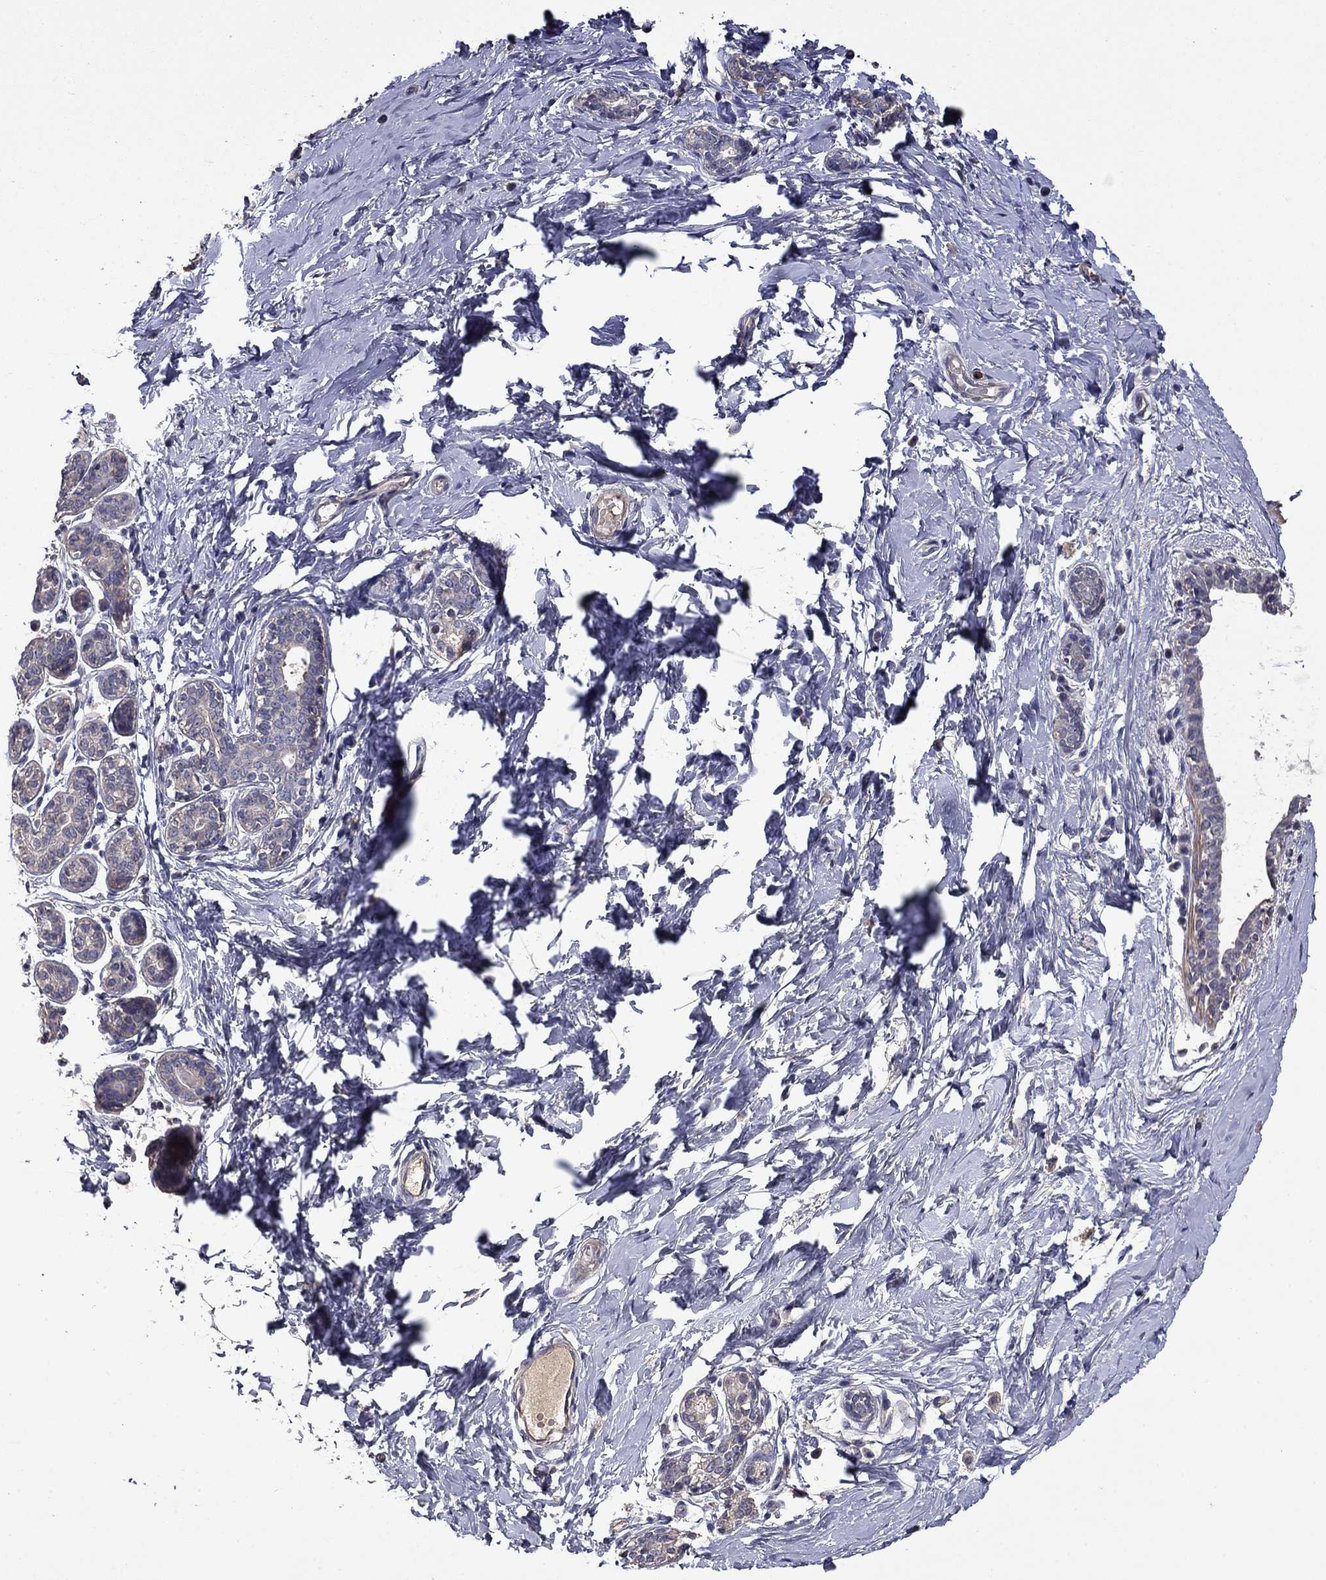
{"staining": {"intensity": "negative", "quantity": "none", "location": "none"}, "tissue": "breast", "cell_type": "Glandular cells", "image_type": "normal", "snomed": [{"axis": "morphology", "description": "Normal tissue, NOS"}, {"axis": "topography", "description": "Breast"}], "caption": "Immunohistochemistry (IHC) image of unremarkable breast: human breast stained with DAB demonstrates no significant protein staining in glandular cells.", "gene": "SATB1", "patient": {"sex": "female", "age": 37}}